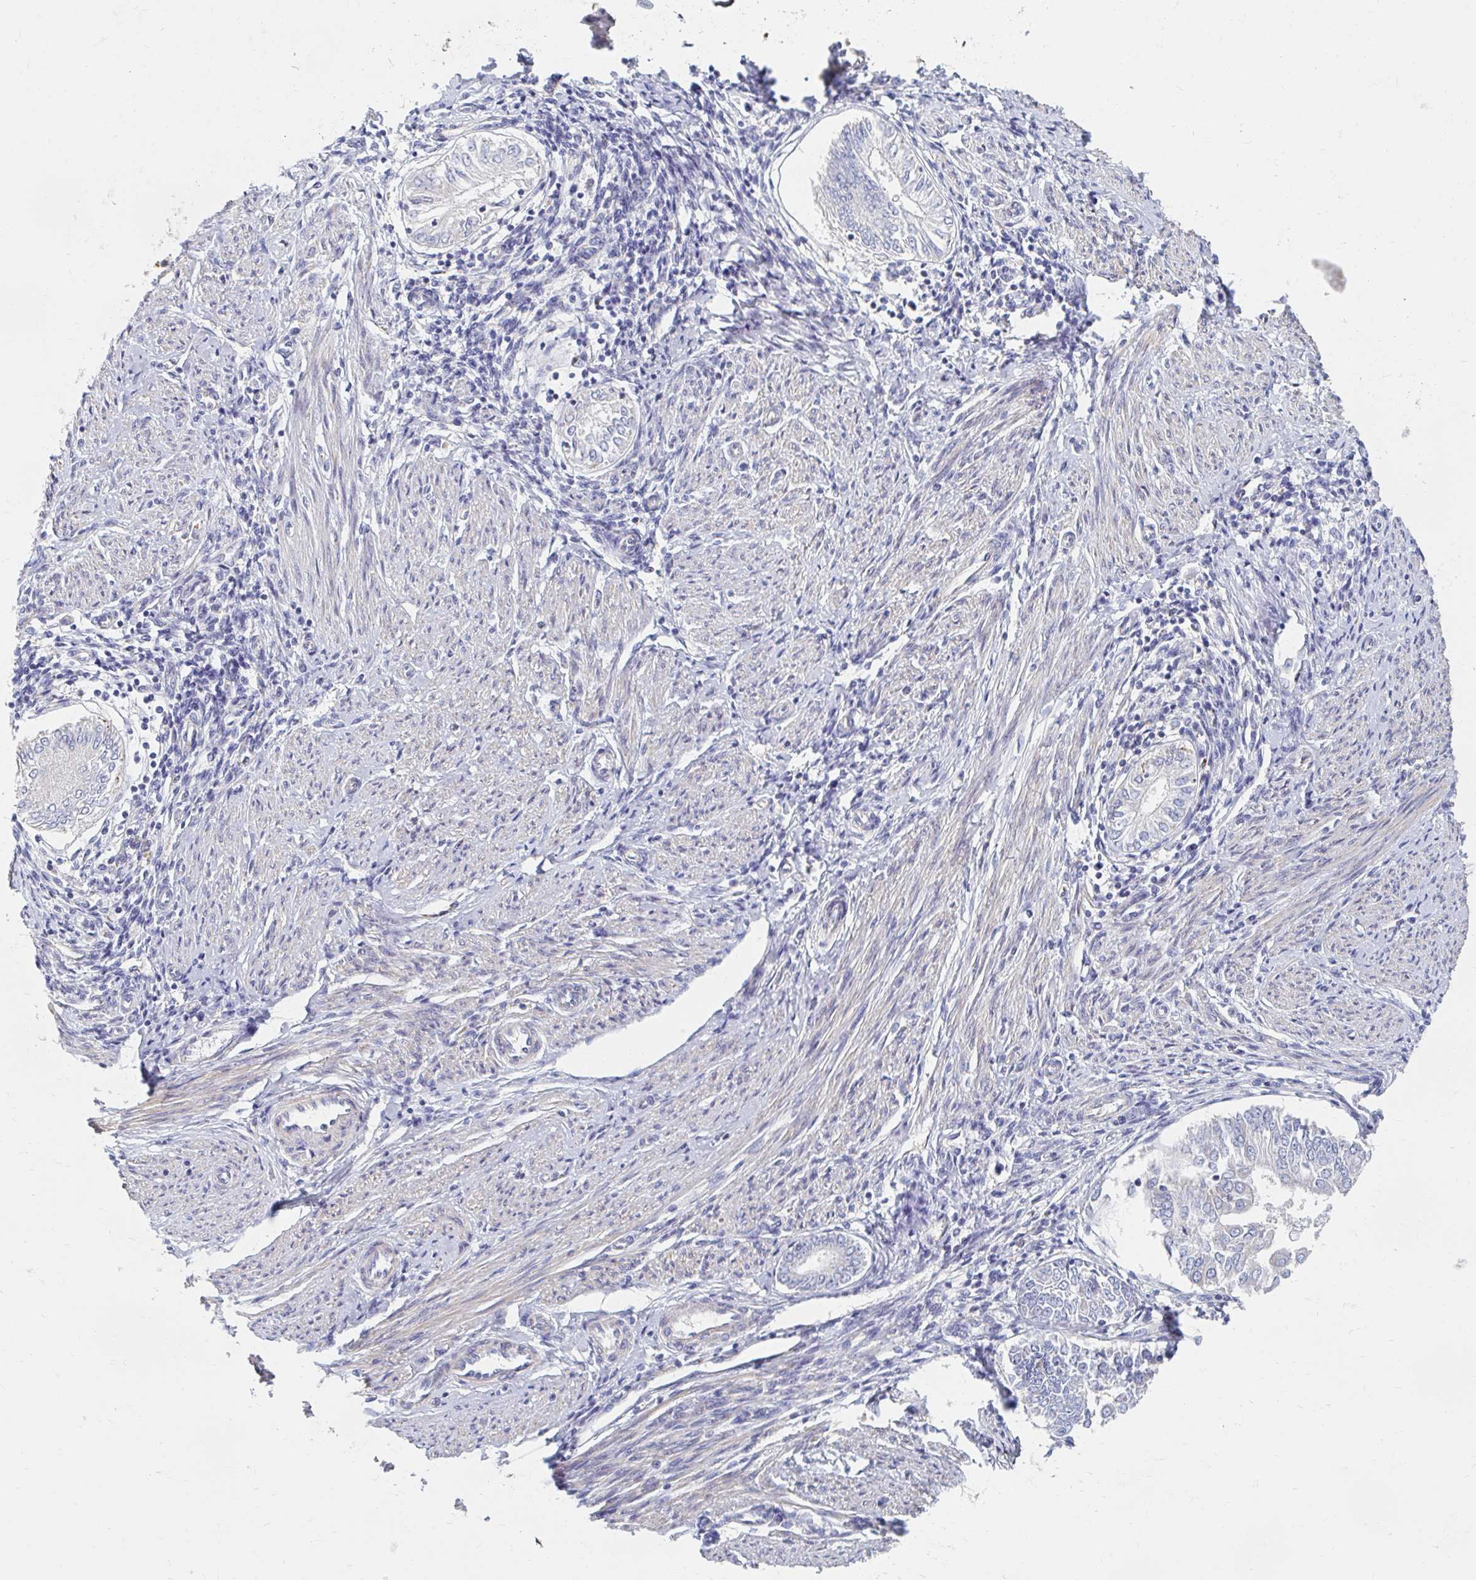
{"staining": {"intensity": "negative", "quantity": "none", "location": "none"}, "tissue": "endometrial cancer", "cell_type": "Tumor cells", "image_type": "cancer", "snomed": [{"axis": "morphology", "description": "Adenocarcinoma, NOS"}, {"axis": "topography", "description": "Endometrium"}], "caption": "This is an immunohistochemistry (IHC) image of human adenocarcinoma (endometrial). There is no positivity in tumor cells.", "gene": "MAVS", "patient": {"sex": "female", "age": 68}}